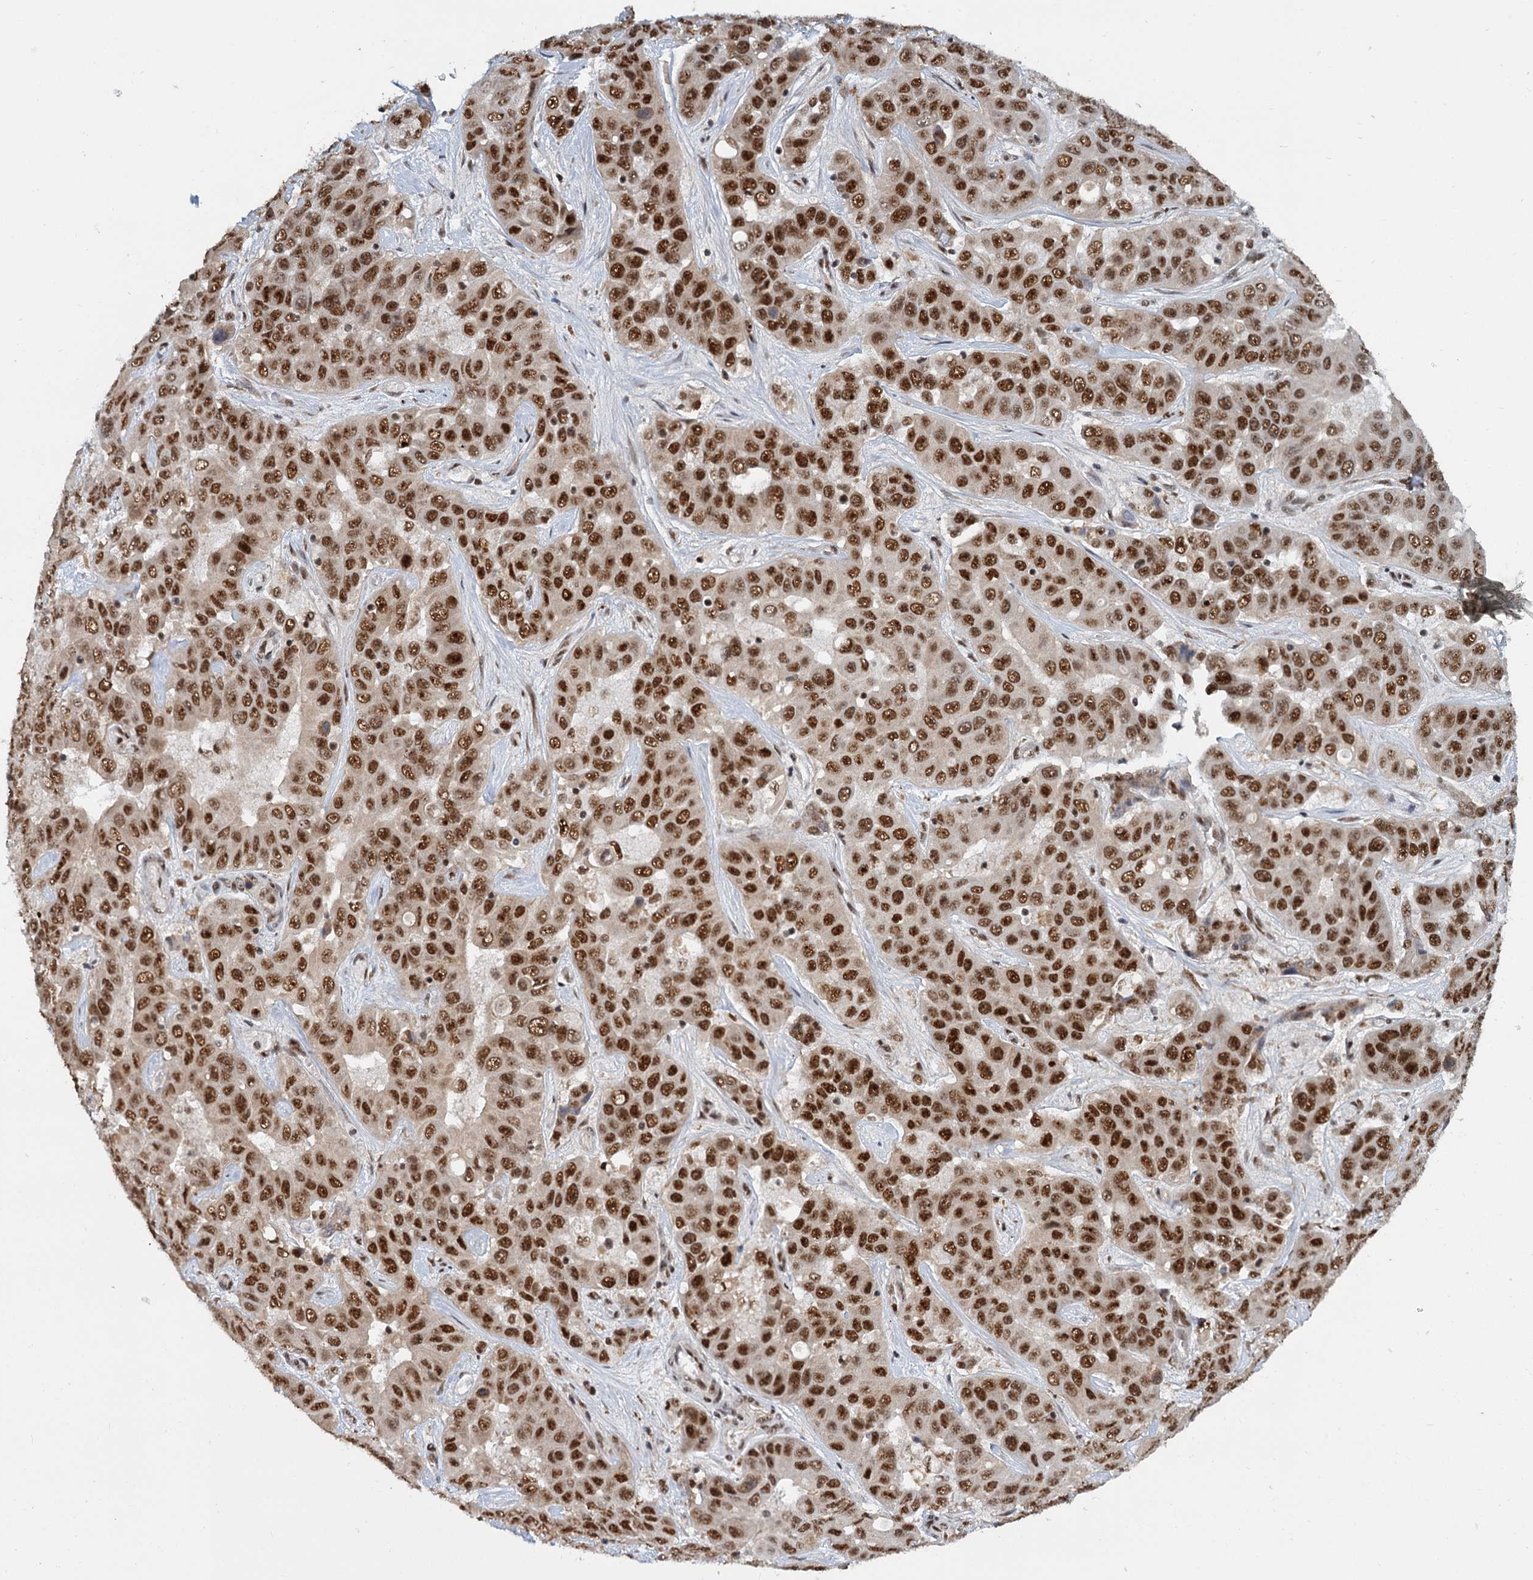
{"staining": {"intensity": "strong", "quantity": ">75%", "location": "nuclear"}, "tissue": "liver cancer", "cell_type": "Tumor cells", "image_type": "cancer", "snomed": [{"axis": "morphology", "description": "Cholangiocarcinoma"}, {"axis": "topography", "description": "Liver"}], "caption": "High-magnification brightfield microscopy of liver cancer (cholangiocarcinoma) stained with DAB (brown) and counterstained with hematoxylin (blue). tumor cells exhibit strong nuclear positivity is seen in about>75% of cells. Using DAB (3,3'-diaminobenzidine) (brown) and hematoxylin (blue) stains, captured at high magnification using brightfield microscopy.", "gene": "WBP4", "patient": {"sex": "female", "age": 52}}